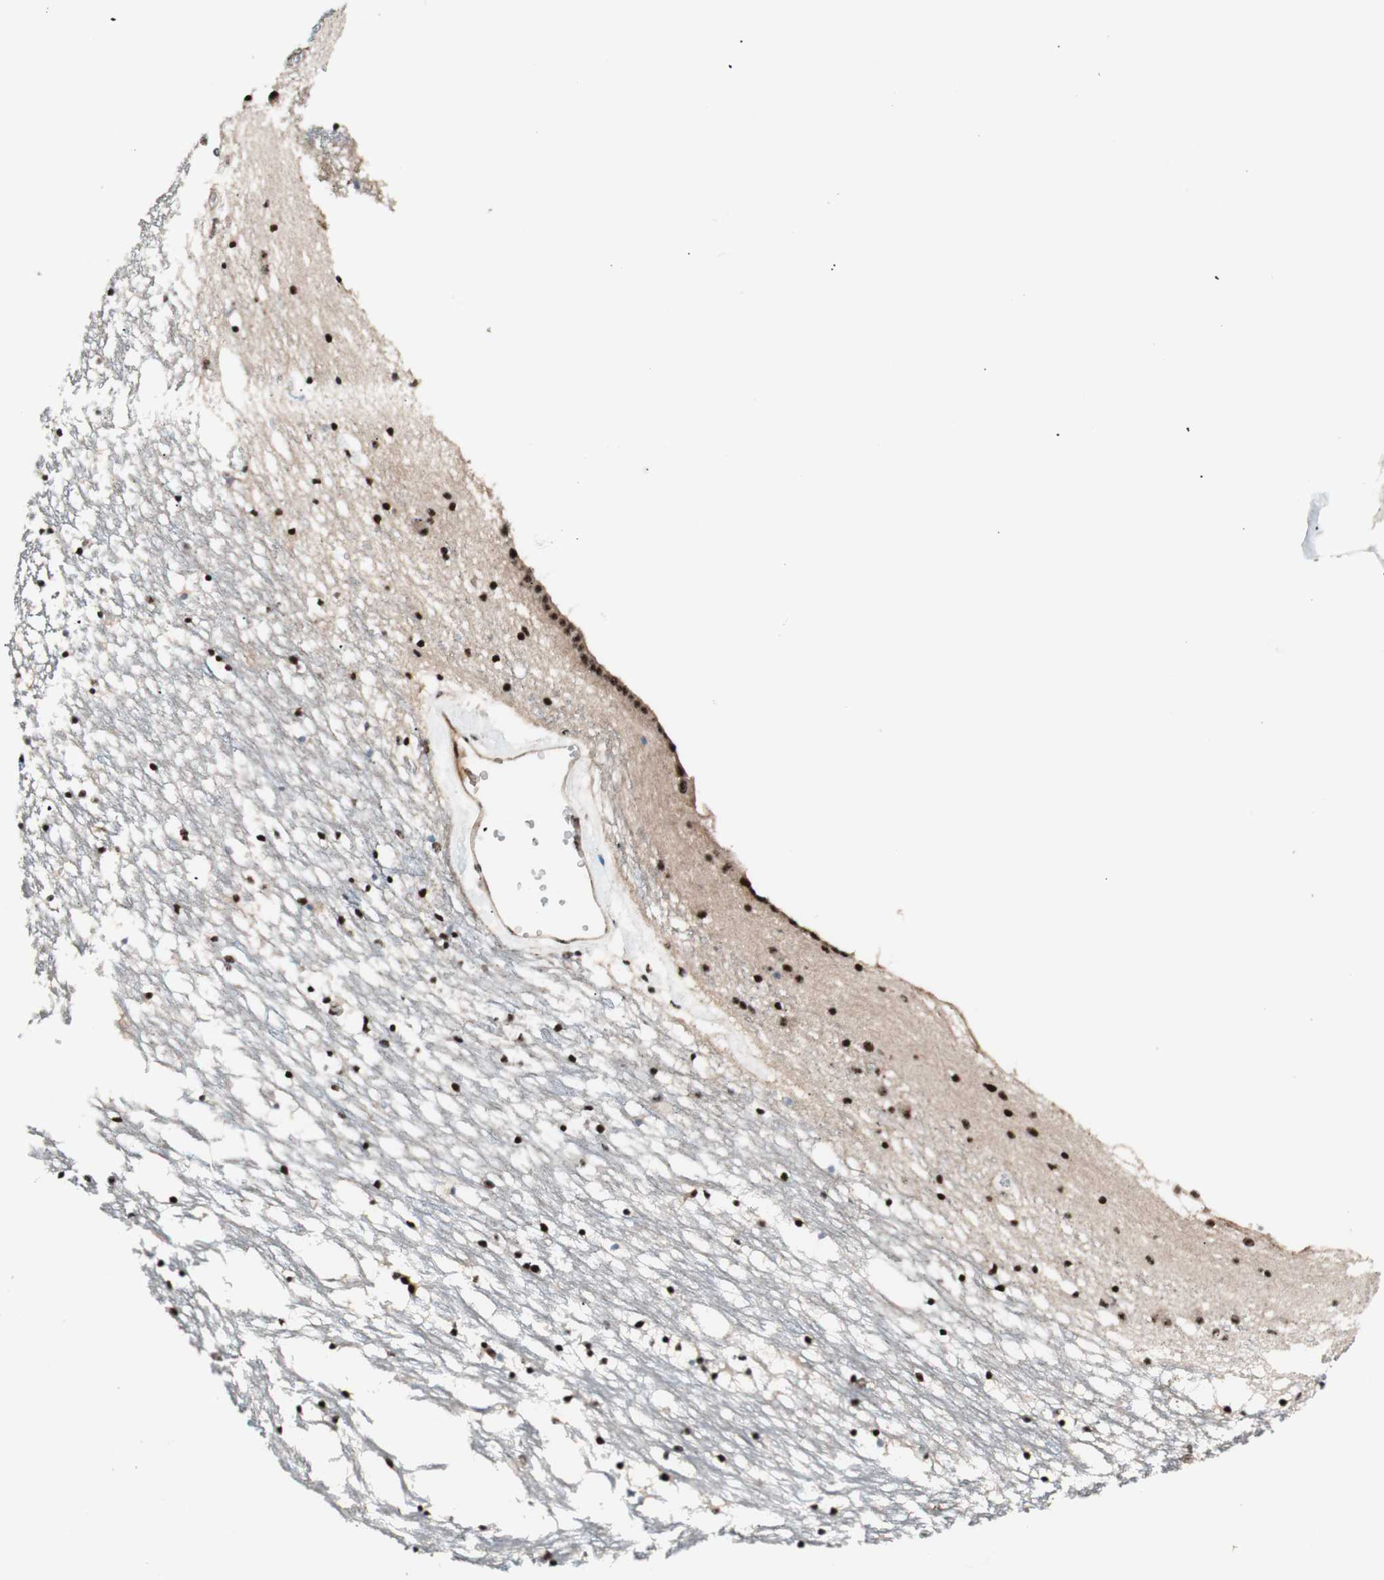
{"staining": {"intensity": "strong", "quantity": ">75%", "location": "nuclear"}, "tissue": "caudate", "cell_type": "Glial cells", "image_type": "normal", "snomed": [{"axis": "morphology", "description": "Normal tissue, NOS"}, {"axis": "topography", "description": "Lateral ventricle wall"}], "caption": "A micrograph of caudate stained for a protein shows strong nuclear brown staining in glial cells.", "gene": "NR5A2", "patient": {"sex": "male", "age": 45}}